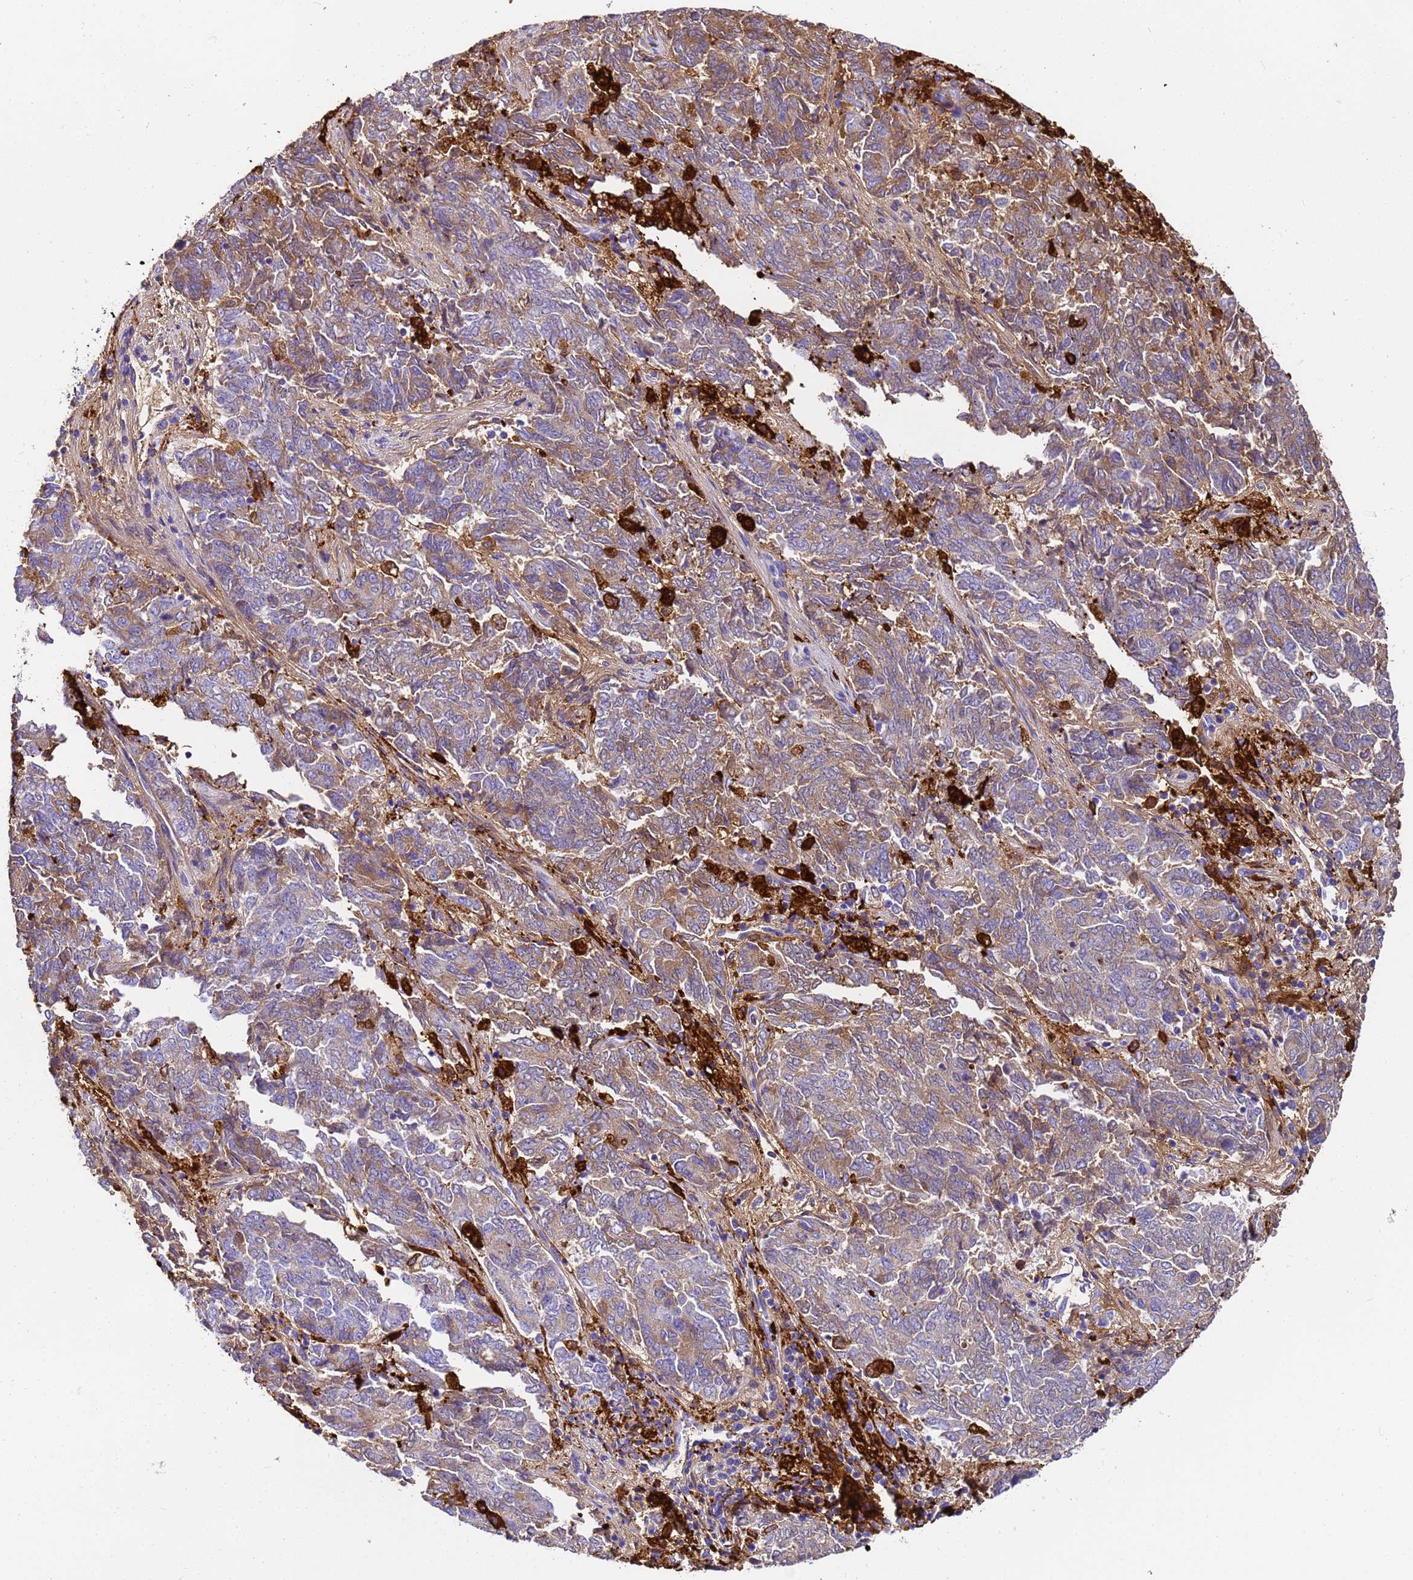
{"staining": {"intensity": "moderate", "quantity": ">75%", "location": "cytoplasmic/membranous"}, "tissue": "endometrial cancer", "cell_type": "Tumor cells", "image_type": "cancer", "snomed": [{"axis": "morphology", "description": "Adenocarcinoma, NOS"}, {"axis": "topography", "description": "Endometrium"}], "caption": "Immunohistochemistry micrograph of human adenocarcinoma (endometrial) stained for a protein (brown), which exhibits medium levels of moderate cytoplasmic/membranous staining in about >75% of tumor cells.", "gene": "FTL", "patient": {"sex": "female", "age": 80}}